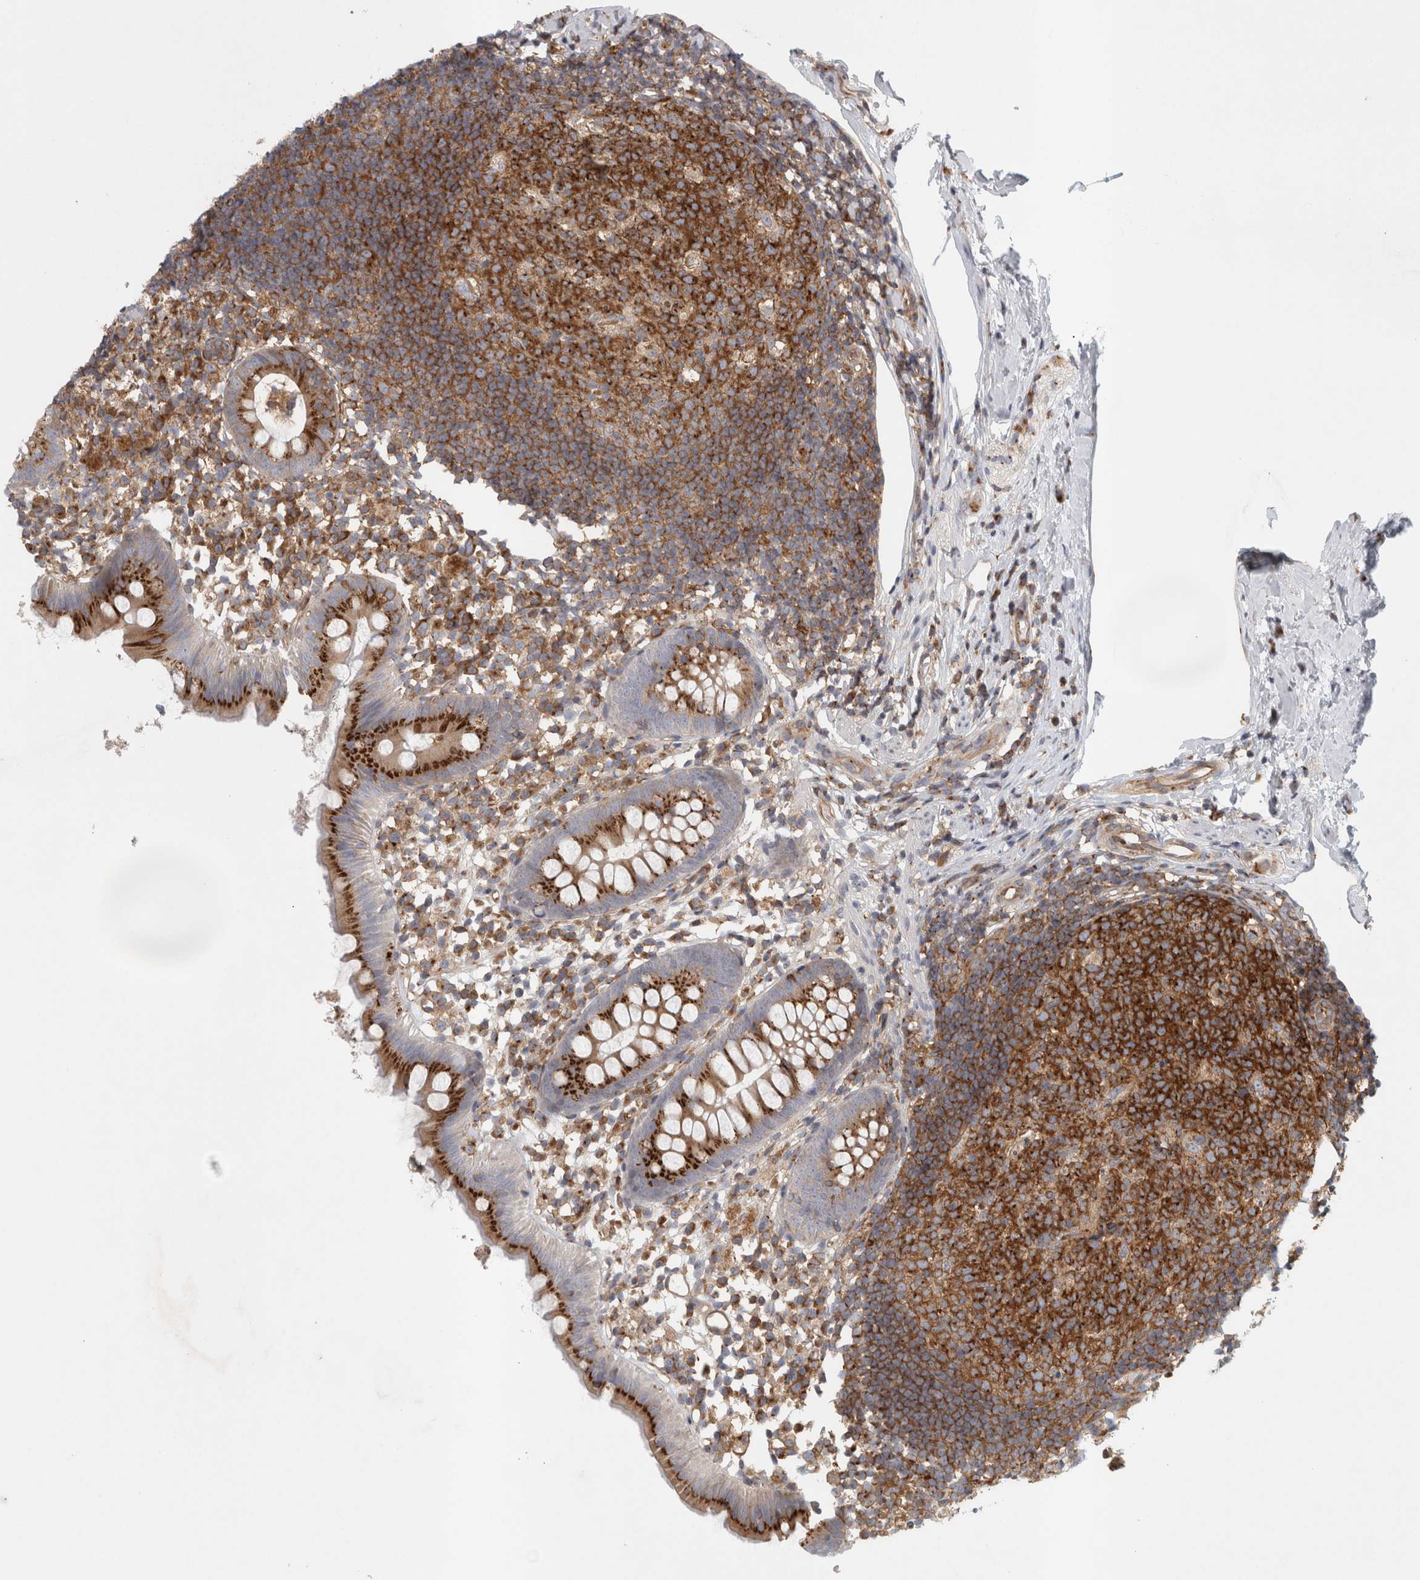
{"staining": {"intensity": "strong", "quantity": ">75%", "location": "cytoplasmic/membranous"}, "tissue": "appendix", "cell_type": "Glandular cells", "image_type": "normal", "snomed": [{"axis": "morphology", "description": "Normal tissue, NOS"}, {"axis": "topography", "description": "Appendix"}], "caption": "Strong cytoplasmic/membranous staining is seen in approximately >75% of glandular cells in unremarkable appendix. Ihc stains the protein in brown and the nuclei are stained blue.", "gene": "PEX6", "patient": {"sex": "female", "age": 20}}